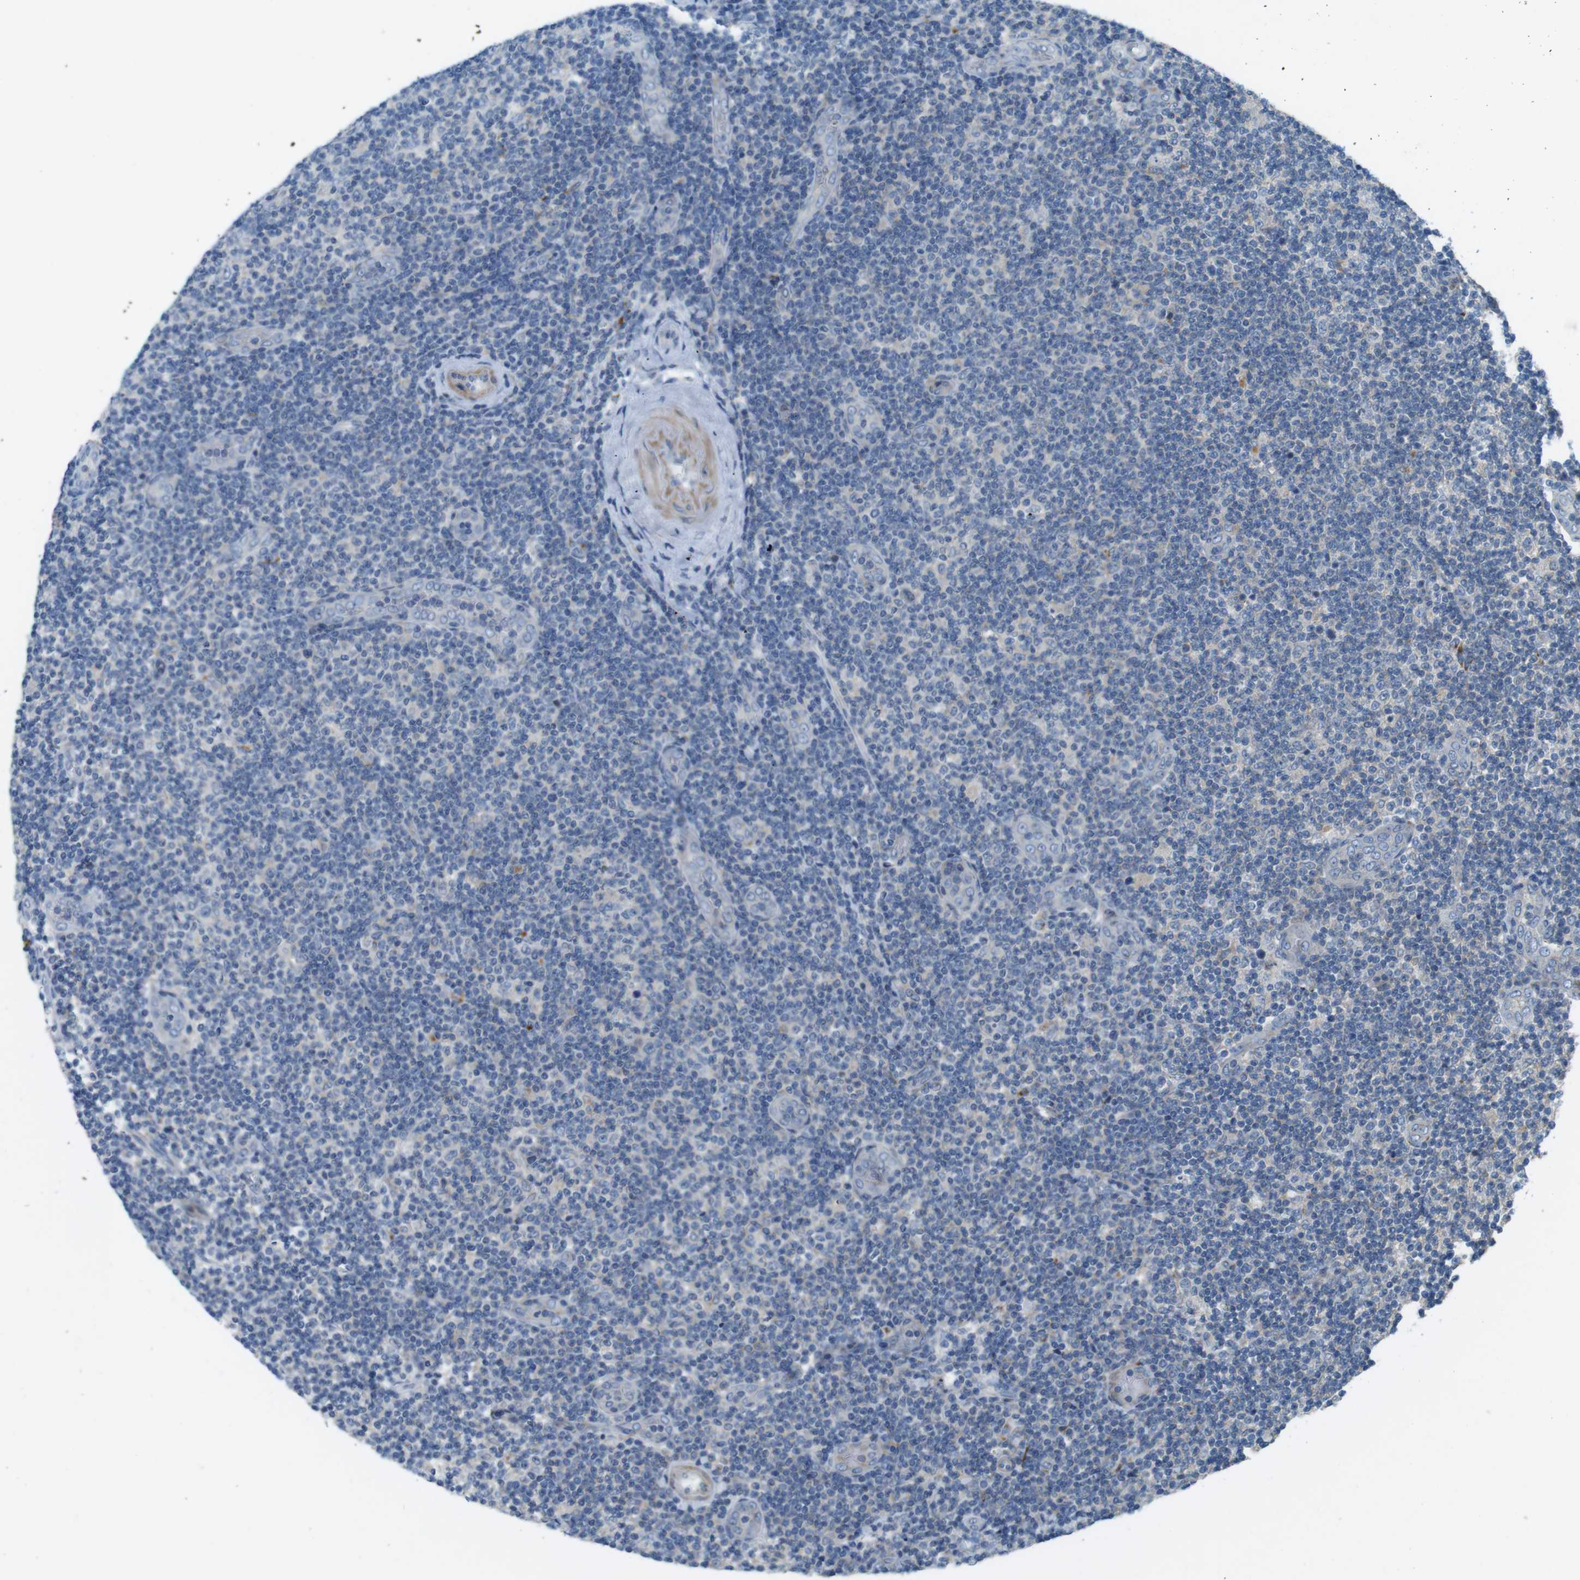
{"staining": {"intensity": "negative", "quantity": "none", "location": "none"}, "tissue": "lymphoma", "cell_type": "Tumor cells", "image_type": "cancer", "snomed": [{"axis": "morphology", "description": "Malignant lymphoma, non-Hodgkin's type, Low grade"}, {"axis": "topography", "description": "Lymph node"}], "caption": "Tumor cells are negative for brown protein staining in low-grade malignant lymphoma, non-Hodgkin's type. (DAB (3,3'-diaminobenzidine) immunohistochemistry, high magnification).", "gene": "TYW1", "patient": {"sex": "male", "age": 83}}